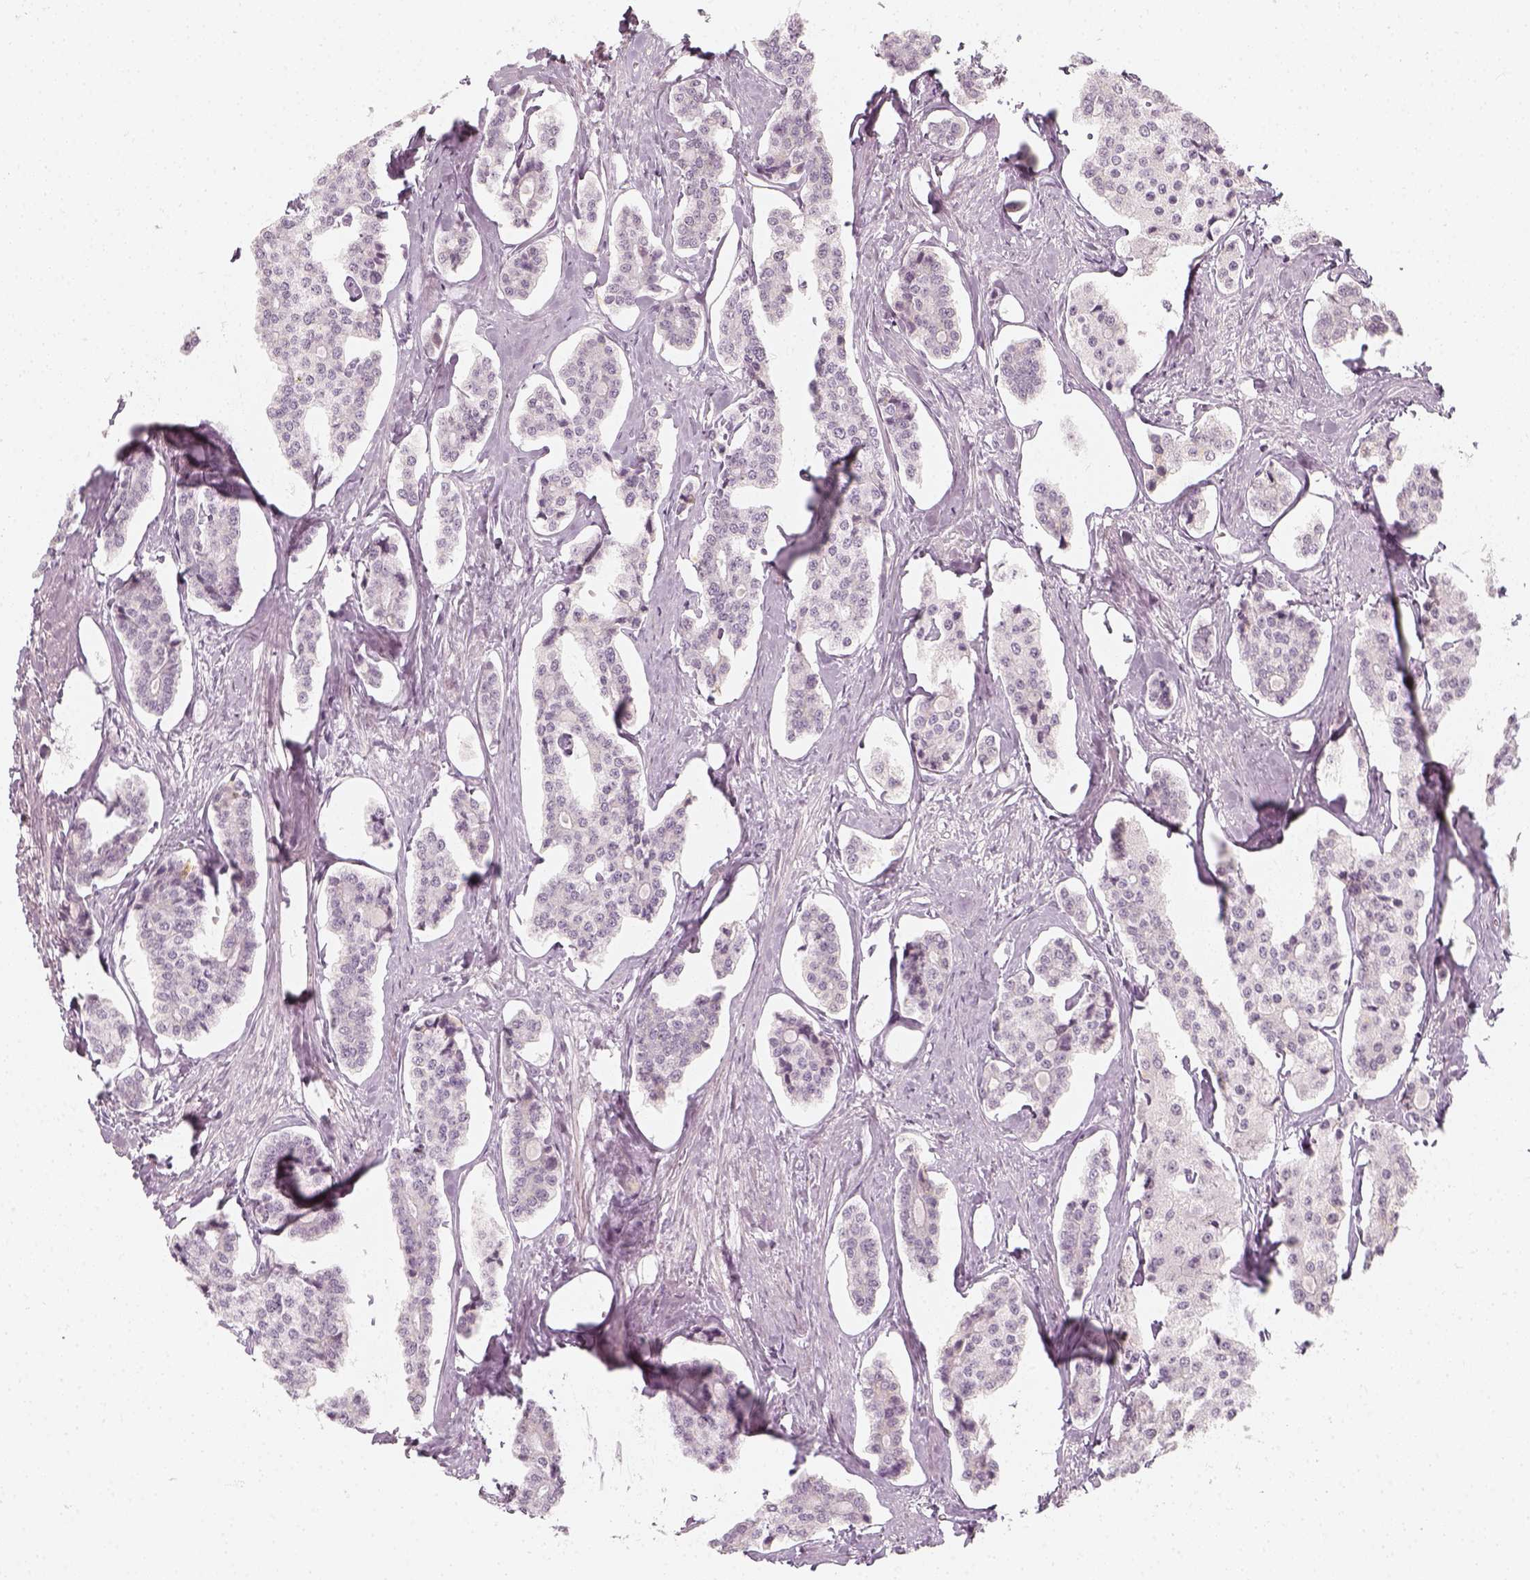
{"staining": {"intensity": "negative", "quantity": "none", "location": "none"}, "tissue": "carcinoid", "cell_type": "Tumor cells", "image_type": "cancer", "snomed": [{"axis": "morphology", "description": "Carcinoid, malignant, NOS"}, {"axis": "topography", "description": "Small intestine"}], "caption": "High magnification brightfield microscopy of carcinoid (malignant) stained with DAB (brown) and counterstained with hematoxylin (blue): tumor cells show no significant expression.", "gene": "KRT25", "patient": {"sex": "female", "age": 65}}